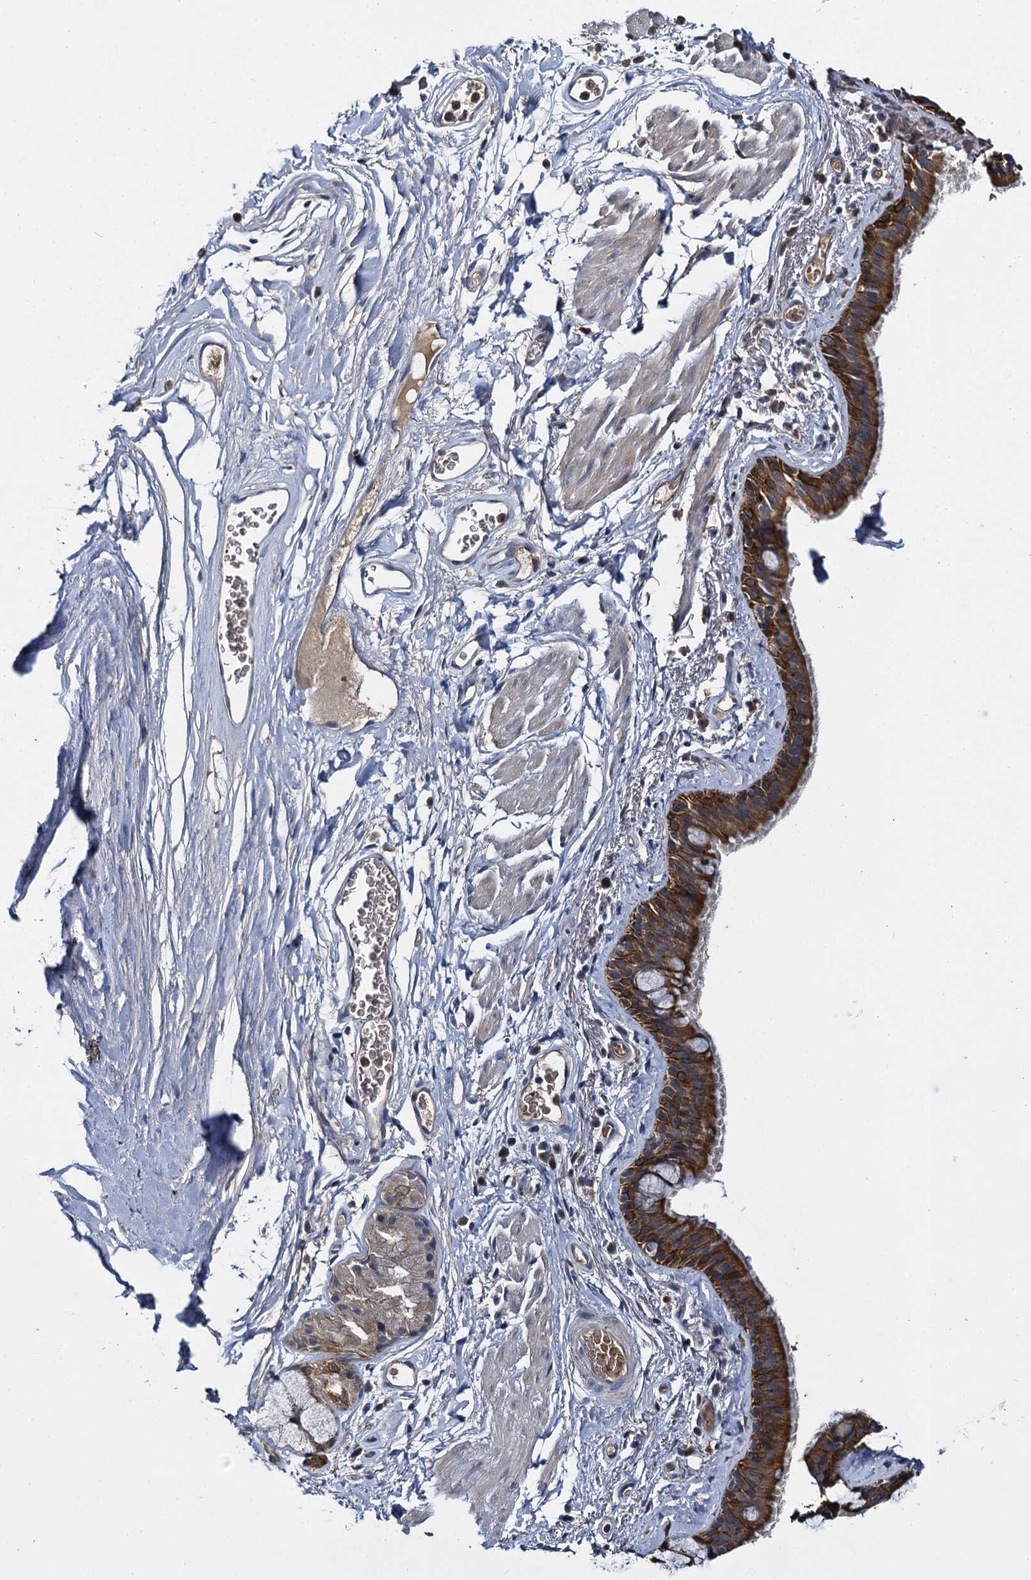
{"staining": {"intensity": "moderate", "quantity": ">75%", "location": "cytoplasmic/membranous"}, "tissue": "bronchus", "cell_type": "Respiratory epithelial cells", "image_type": "normal", "snomed": [{"axis": "morphology", "description": "Normal tissue, NOS"}, {"axis": "topography", "description": "Cartilage tissue"}], "caption": "Immunohistochemistry (IHC) (DAB (3,3'-diaminobenzidine)) staining of unremarkable human bronchus shows moderate cytoplasmic/membranous protein positivity in about >75% of respiratory epithelial cells.", "gene": "SLC11A2", "patient": {"sex": "male", "age": 63}}